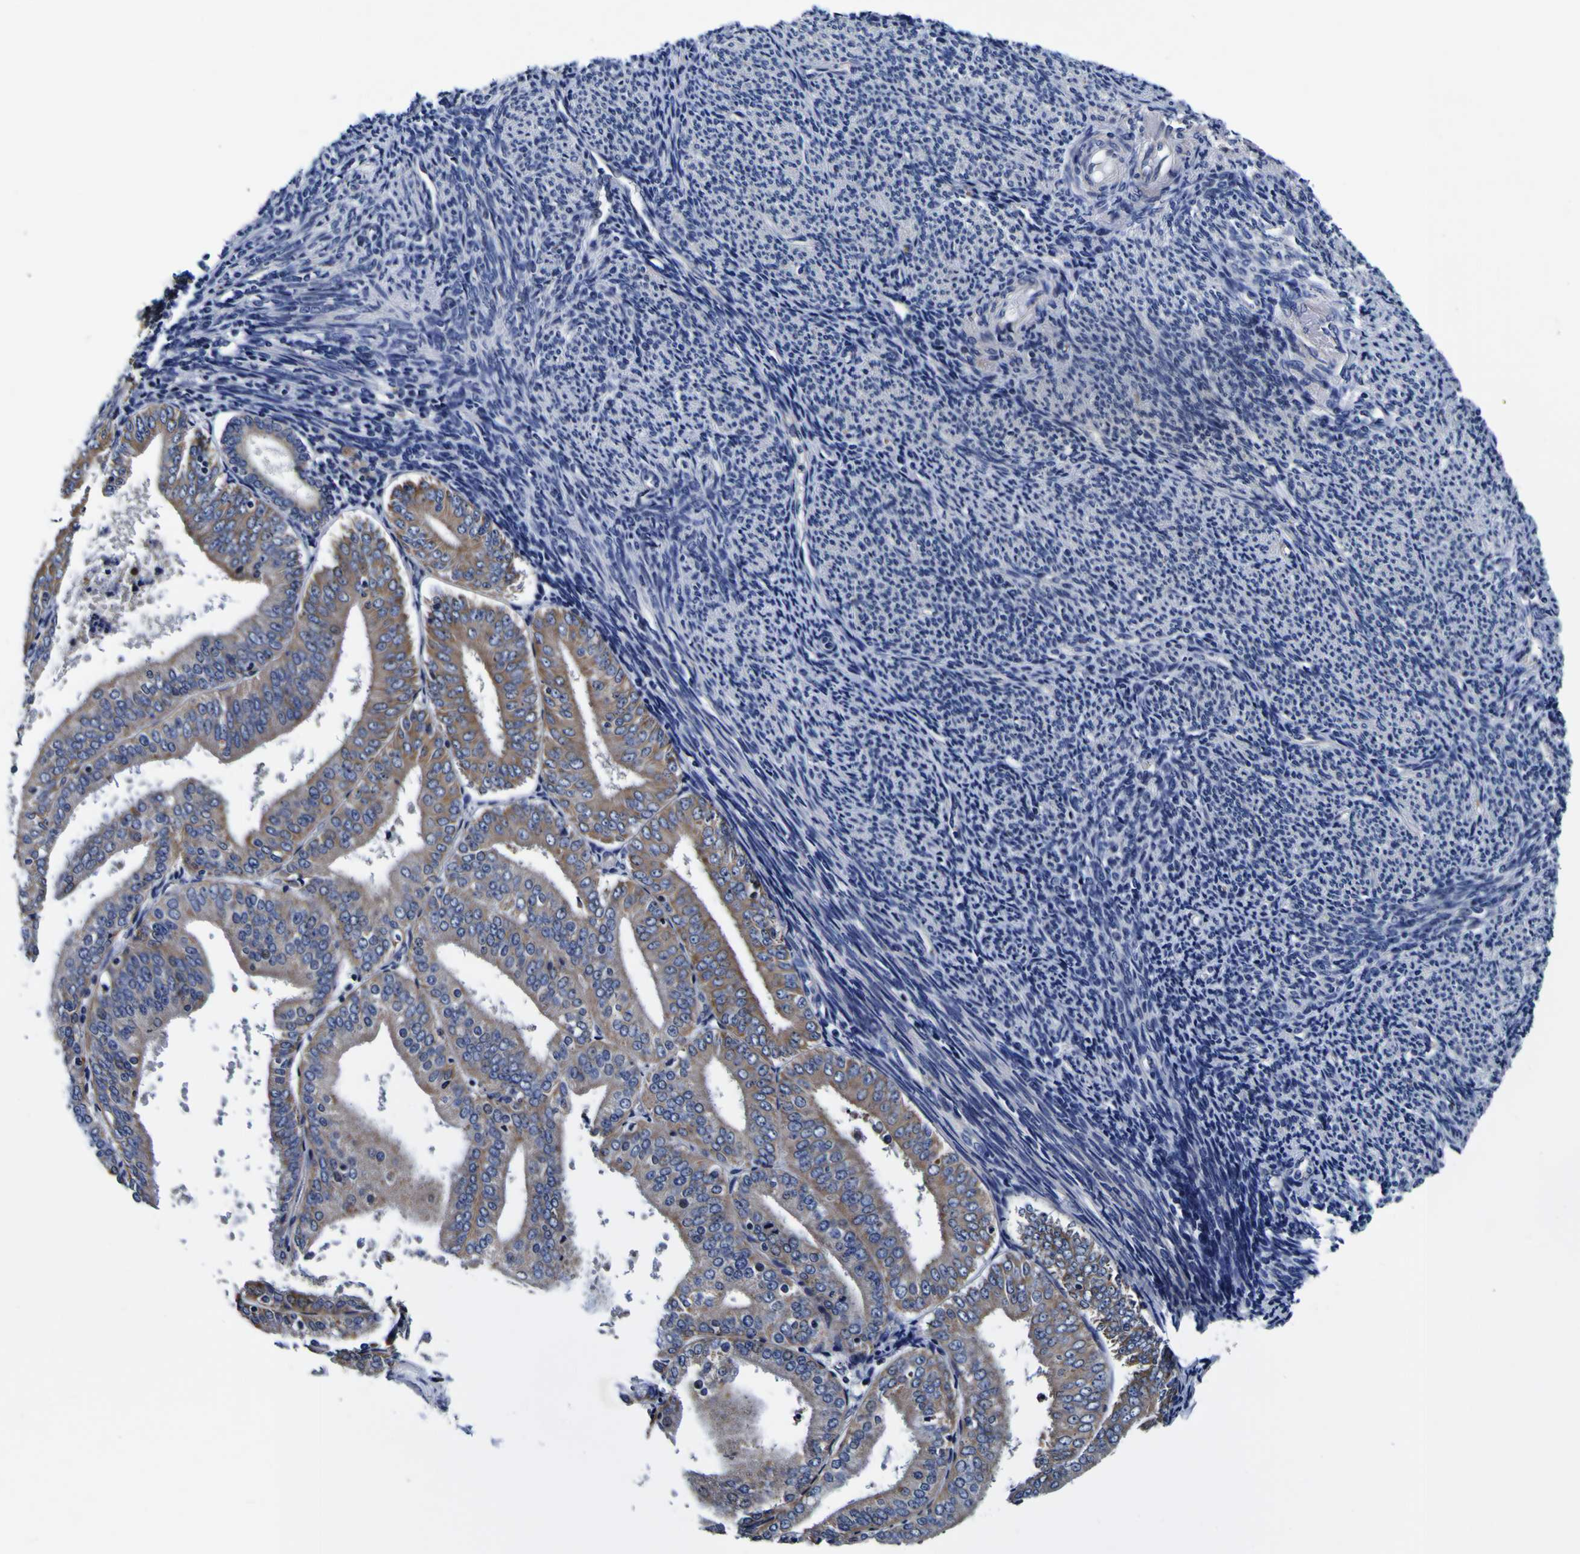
{"staining": {"intensity": "moderate", "quantity": ">75%", "location": "cytoplasmic/membranous"}, "tissue": "endometrial cancer", "cell_type": "Tumor cells", "image_type": "cancer", "snomed": [{"axis": "morphology", "description": "Adenocarcinoma, NOS"}, {"axis": "topography", "description": "Endometrium"}], "caption": "Protein staining reveals moderate cytoplasmic/membranous staining in approximately >75% of tumor cells in adenocarcinoma (endometrial).", "gene": "PDLIM4", "patient": {"sex": "female", "age": 63}}